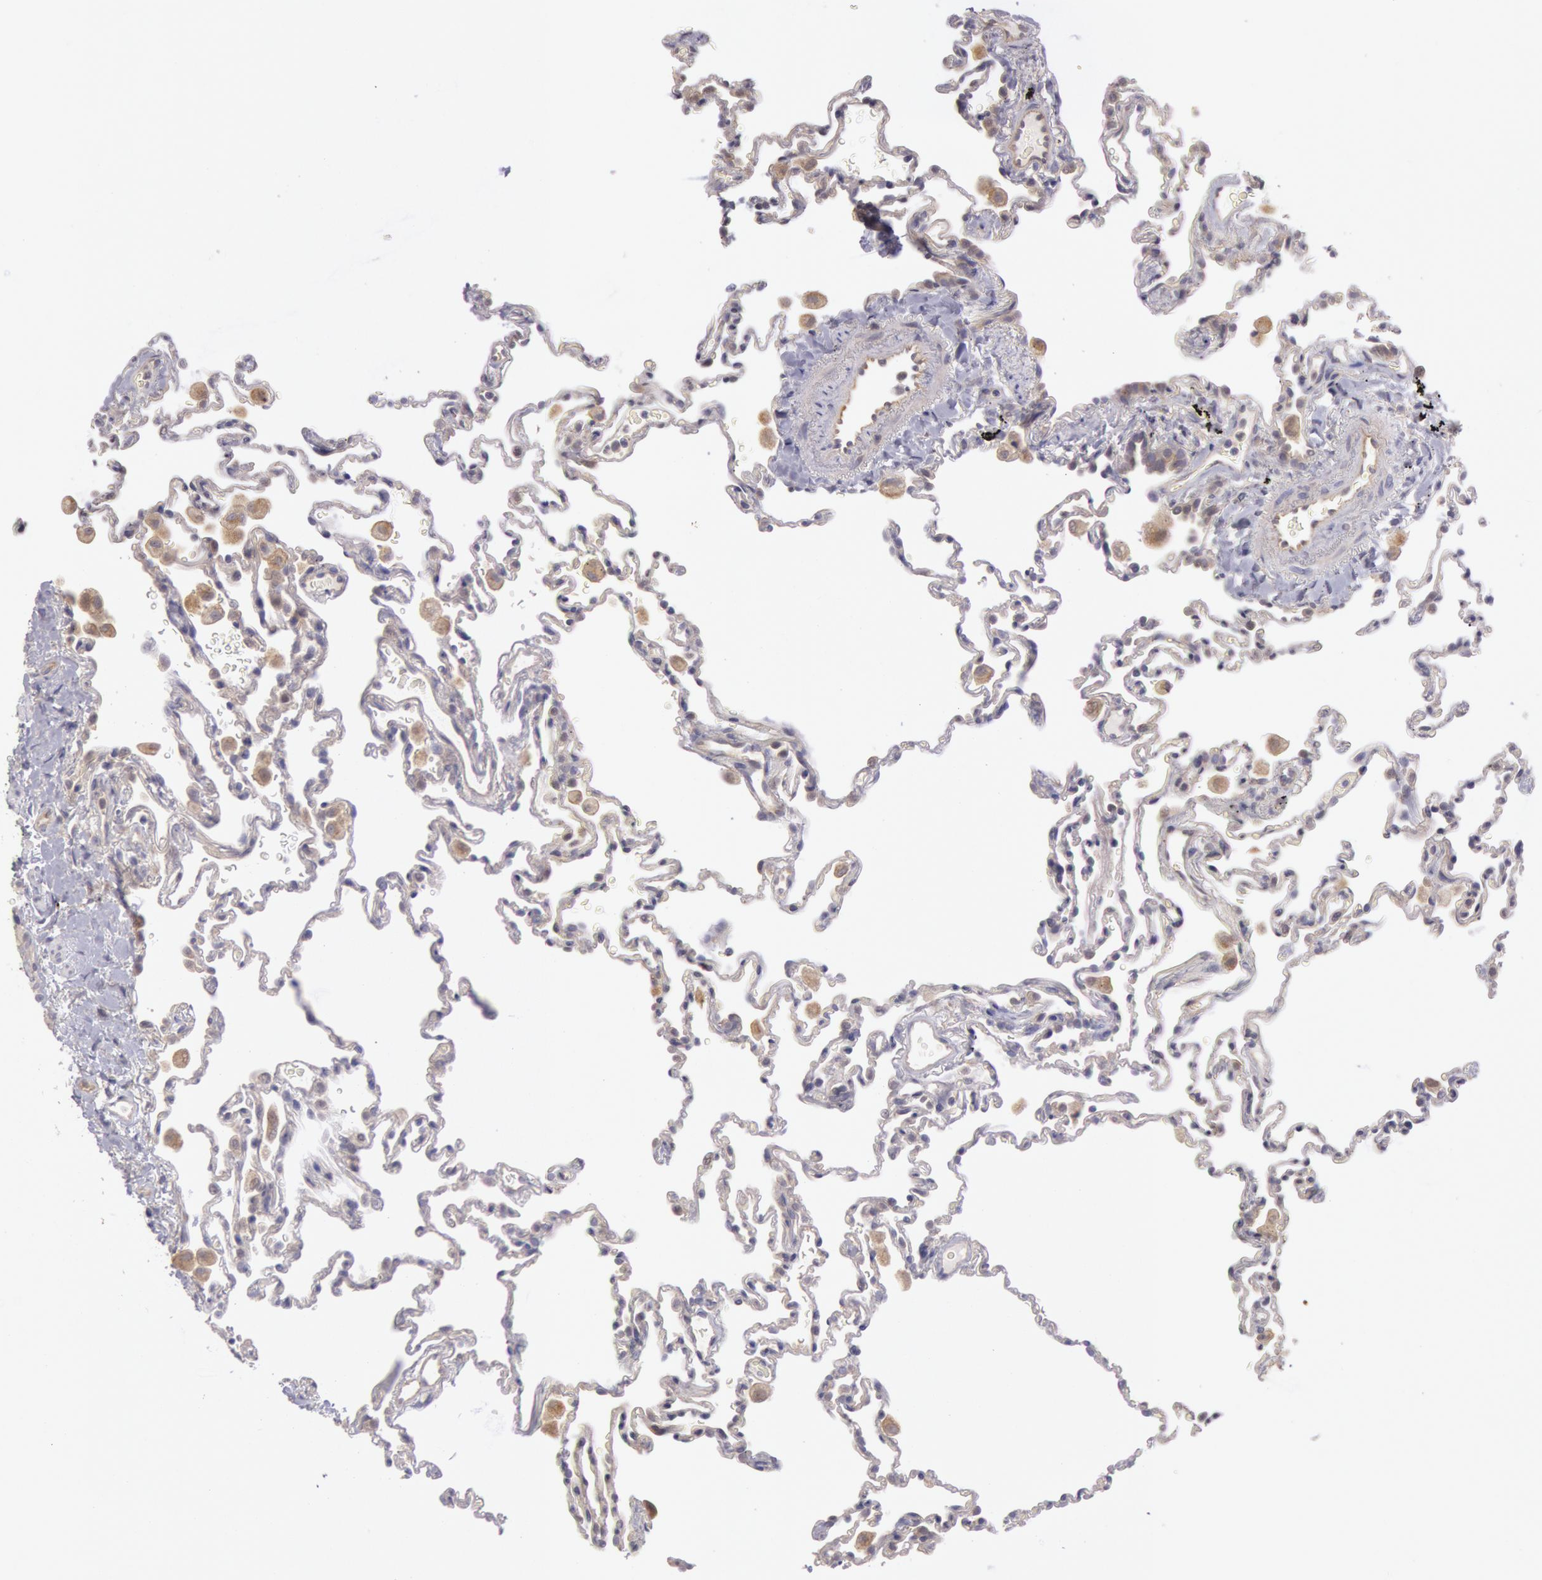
{"staining": {"intensity": "negative", "quantity": "none", "location": "none"}, "tissue": "lung", "cell_type": "Alveolar cells", "image_type": "normal", "snomed": [{"axis": "morphology", "description": "Normal tissue, NOS"}, {"axis": "topography", "description": "Lung"}], "caption": "A high-resolution photomicrograph shows immunohistochemistry (IHC) staining of normal lung, which displays no significant expression in alveolar cells.", "gene": "AMOTL1", "patient": {"sex": "male", "age": 59}}